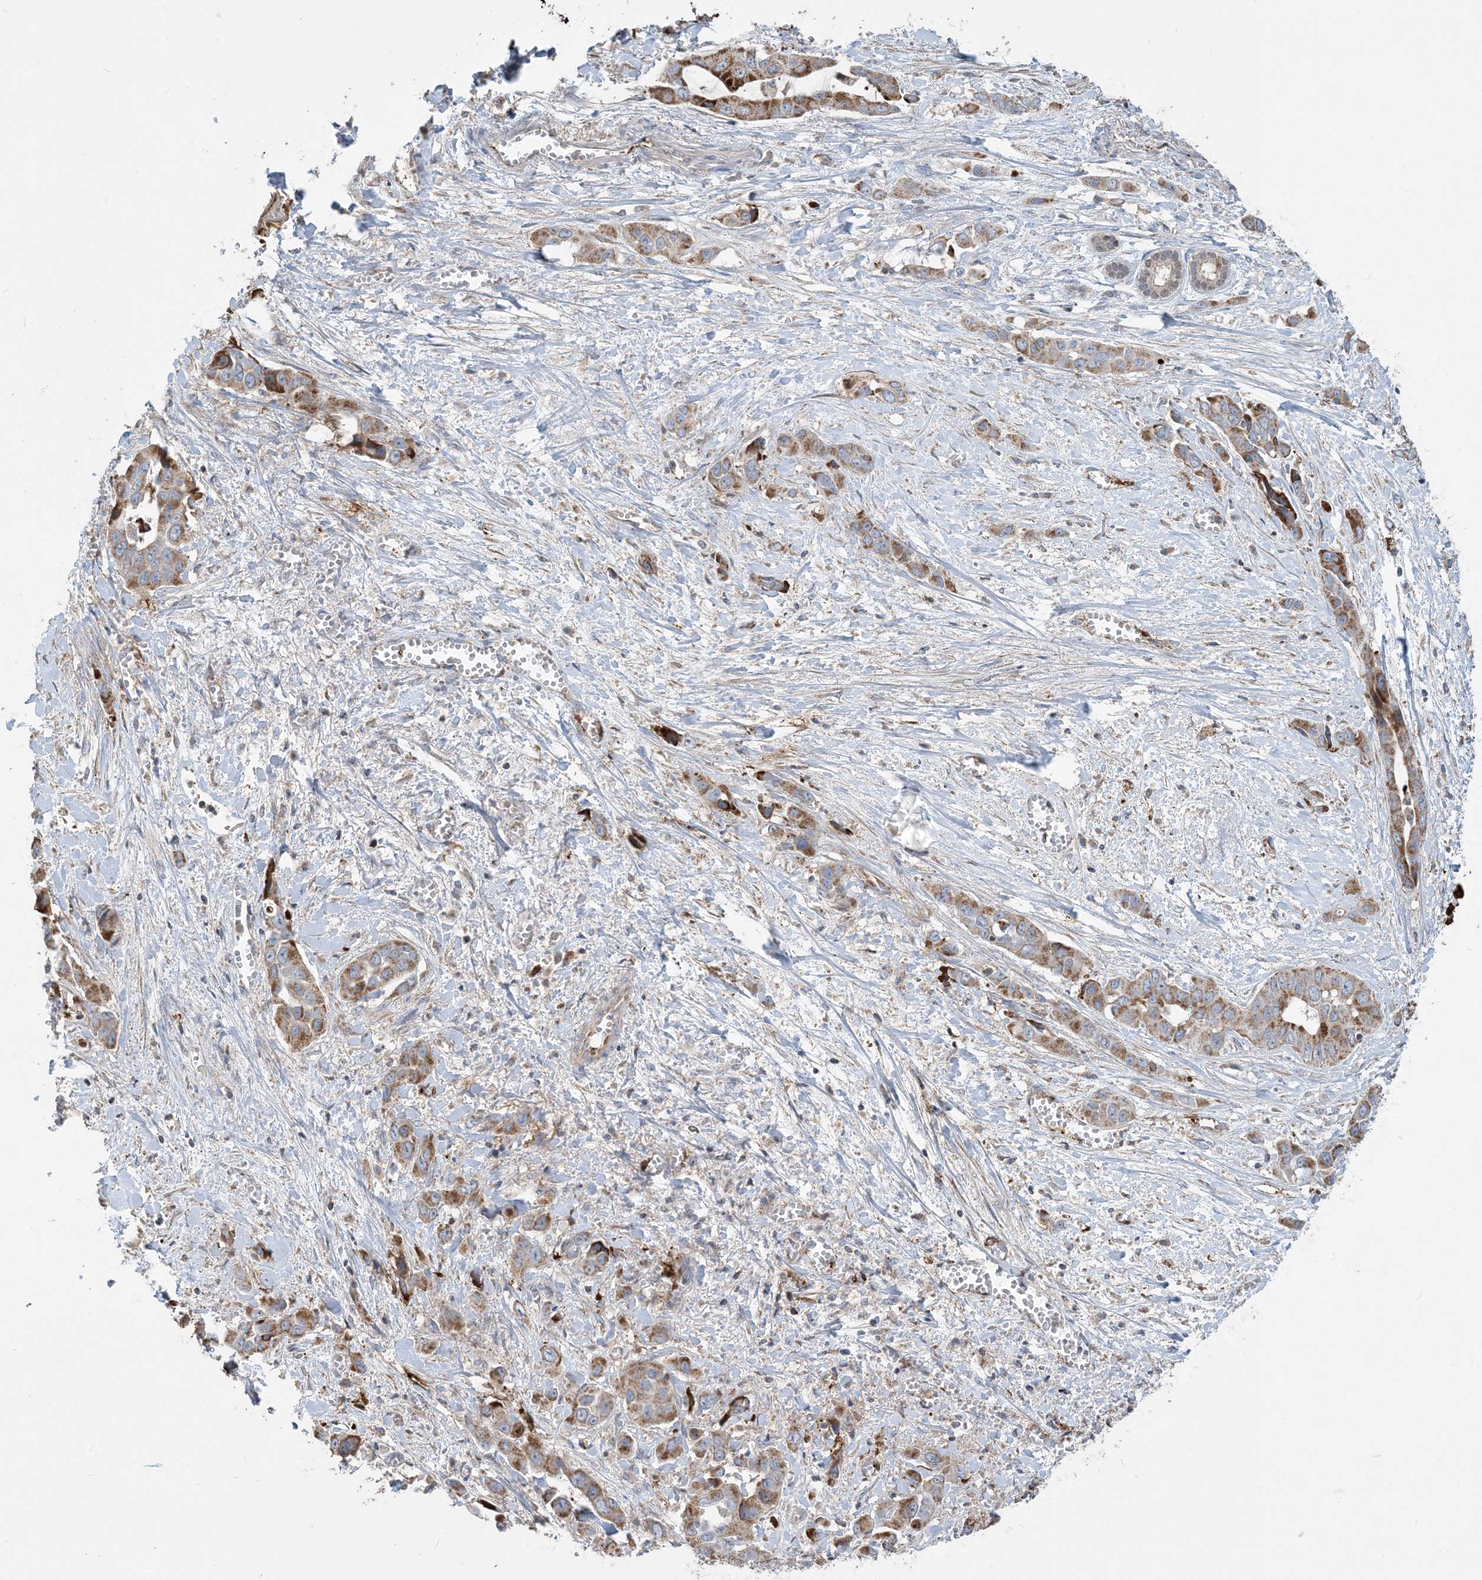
{"staining": {"intensity": "moderate", "quantity": ">75%", "location": "cytoplasmic/membranous"}, "tissue": "liver cancer", "cell_type": "Tumor cells", "image_type": "cancer", "snomed": [{"axis": "morphology", "description": "Cholangiocarcinoma"}, {"axis": "topography", "description": "Liver"}], "caption": "Protein staining displays moderate cytoplasmic/membranous positivity in approximately >75% of tumor cells in liver cholangiocarcinoma.", "gene": "ECHDC1", "patient": {"sex": "female", "age": 52}}